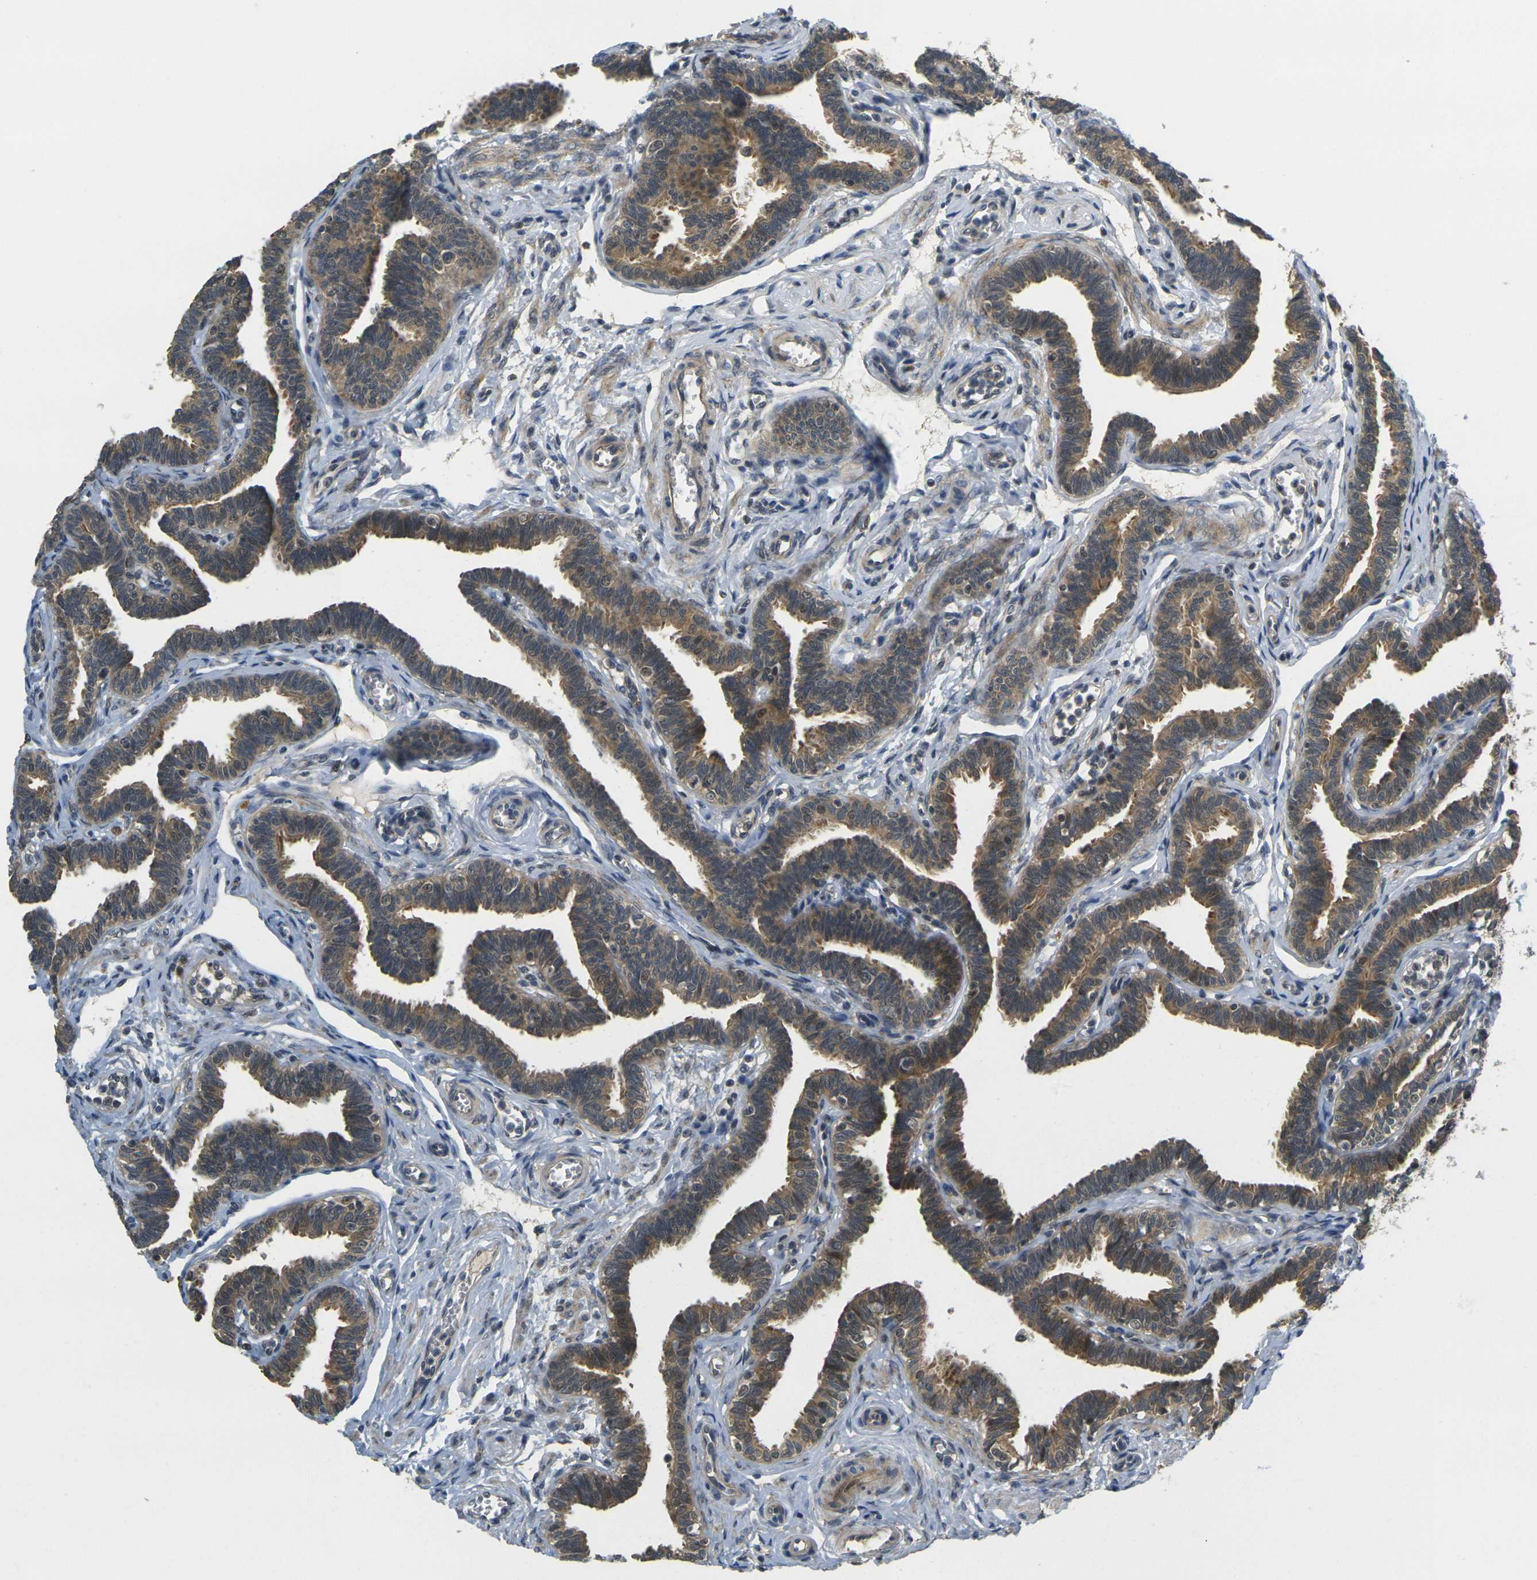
{"staining": {"intensity": "moderate", "quantity": ">75%", "location": "cytoplasmic/membranous"}, "tissue": "fallopian tube", "cell_type": "Glandular cells", "image_type": "normal", "snomed": [{"axis": "morphology", "description": "Normal tissue, NOS"}, {"axis": "topography", "description": "Fallopian tube"}, {"axis": "topography", "description": "Ovary"}], "caption": "Normal fallopian tube reveals moderate cytoplasmic/membranous positivity in about >75% of glandular cells, visualized by immunohistochemistry. Using DAB (brown) and hematoxylin (blue) stains, captured at high magnification using brightfield microscopy.", "gene": "KLHL8", "patient": {"sex": "female", "age": 23}}